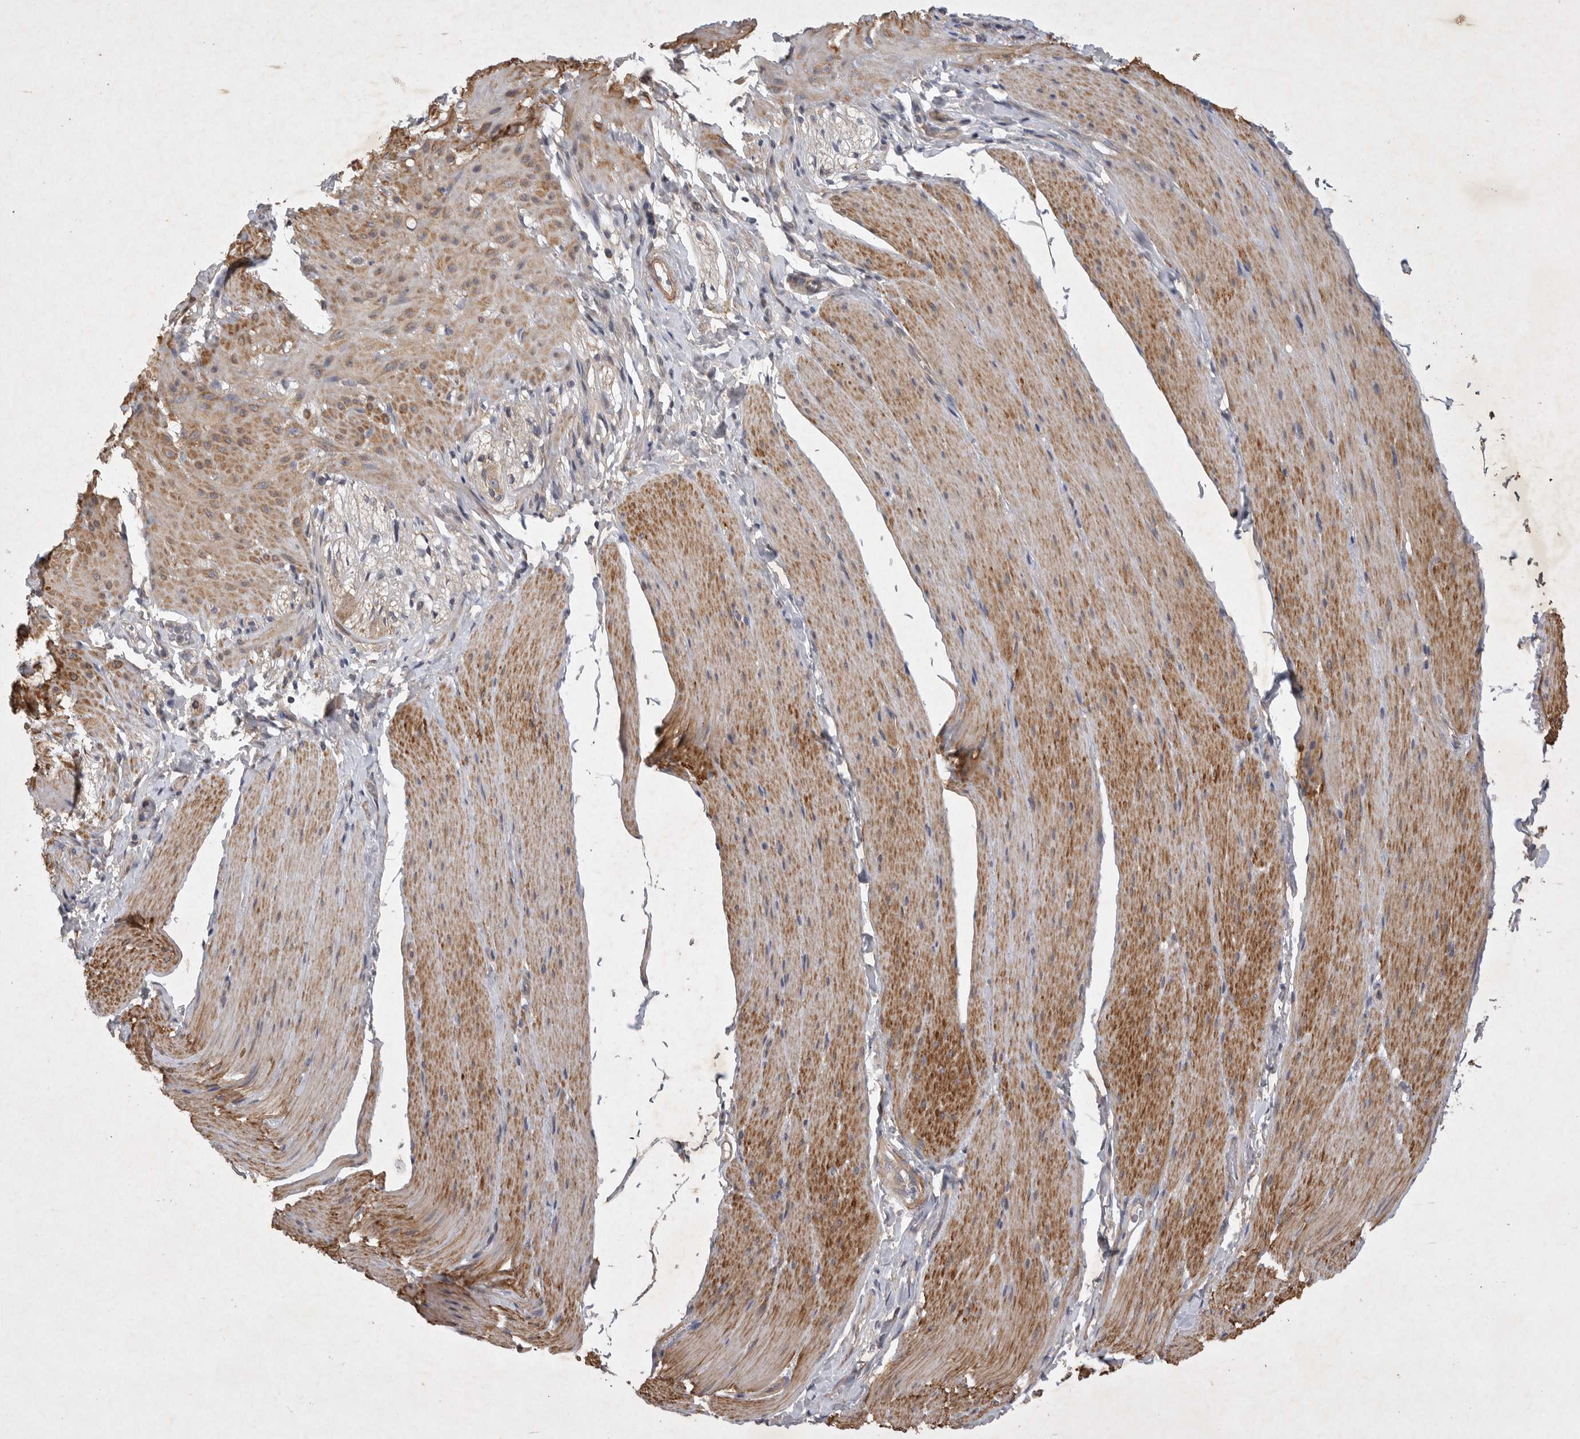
{"staining": {"intensity": "moderate", "quantity": ">75%", "location": "cytoplasmic/membranous"}, "tissue": "smooth muscle", "cell_type": "Smooth muscle cells", "image_type": "normal", "snomed": [{"axis": "morphology", "description": "Normal tissue, NOS"}, {"axis": "topography", "description": "Smooth muscle"}, {"axis": "topography", "description": "Small intestine"}], "caption": "IHC of normal human smooth muscle displays medium levels of moderate cytoplasmic/membranous positivity in about >75% of smooth muscle cells. The staining was performed using DAB (3,3'-diaminobenzidine), with brown indicating positive protein expression. Nuclei are stained blue with hematoxylin.", "gene": "EDEM3", "patient": {"sex": "female", "age": 84}}